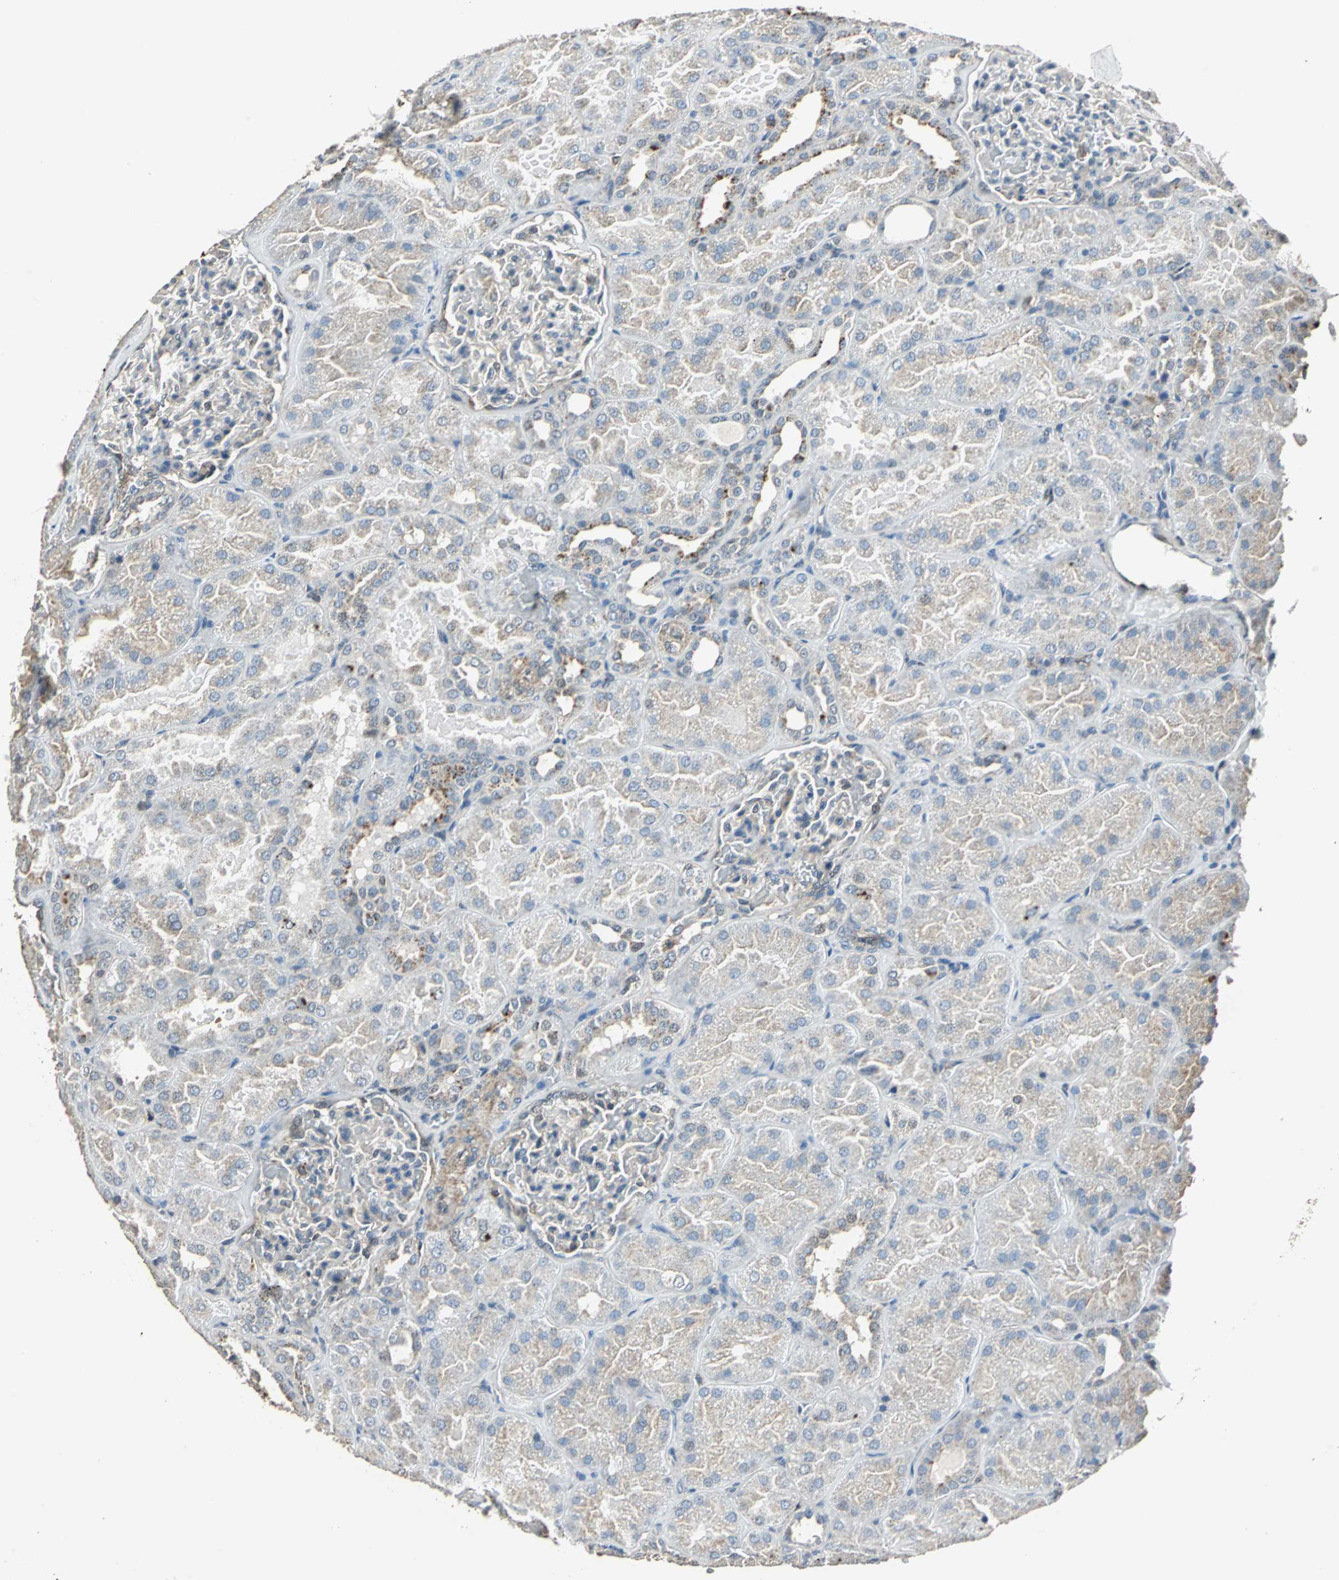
{"staining": {"intensity": "negative", "quantity": "none", "location": "none"}, "tissue": "kidney", "cell_type": "Cells in glomeruli", "image_type": "normal", "snomed": [{"axis": "morphology", "description": "Normal tissue, NOS"}, {"axis": "topography", "description": "Kidney"}], "caption": "Cells in glomeruli show no significant protein staining in benign kidney.", "gene": "DNAJB4", "patient": {"sex": "male", "age": 28}}